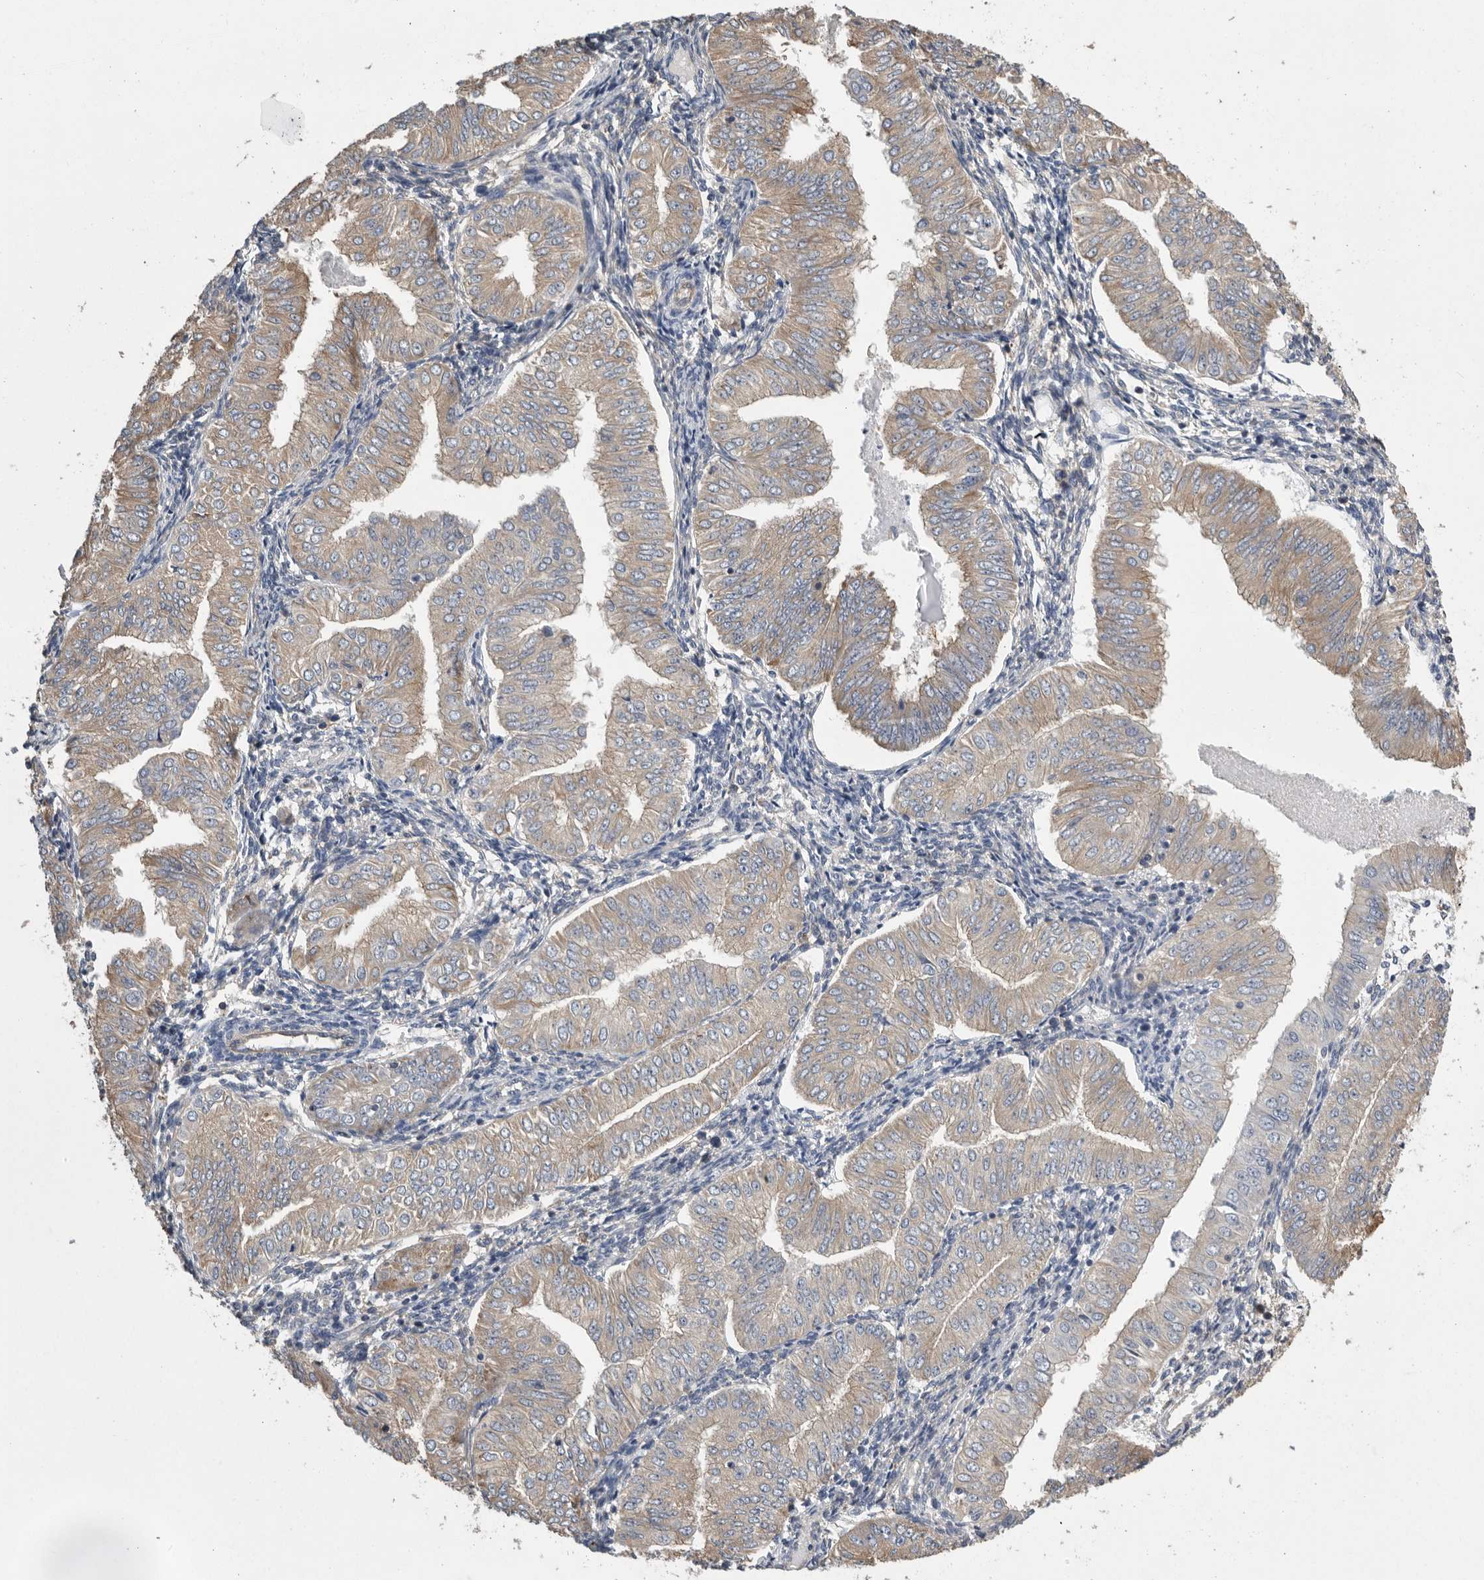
{"staining": {"intensity": "moderate", "quantity": "25%-75%", "location": "cytoplasmic/membranous"}, "tissue": "endometrial cancer", "cell_type": "Tumor cells", "image_type": "cancer", "snomed": [{"axis": "morphology", "description": "Normal tissue, NOS"}, {"axis": "morphology", "description": "Adenocarcinoma, NOS"}, {"axis": "topography", "description": "Endometrium"}], "caption": "Immunohistochemical staining of human endometrial cancer shows moderate cytoplasmic/membranous protein expression in about 25%-75% of tumor cells.", "gene": "PDCD4", "patient": {"sex": "female", "age": 53}}